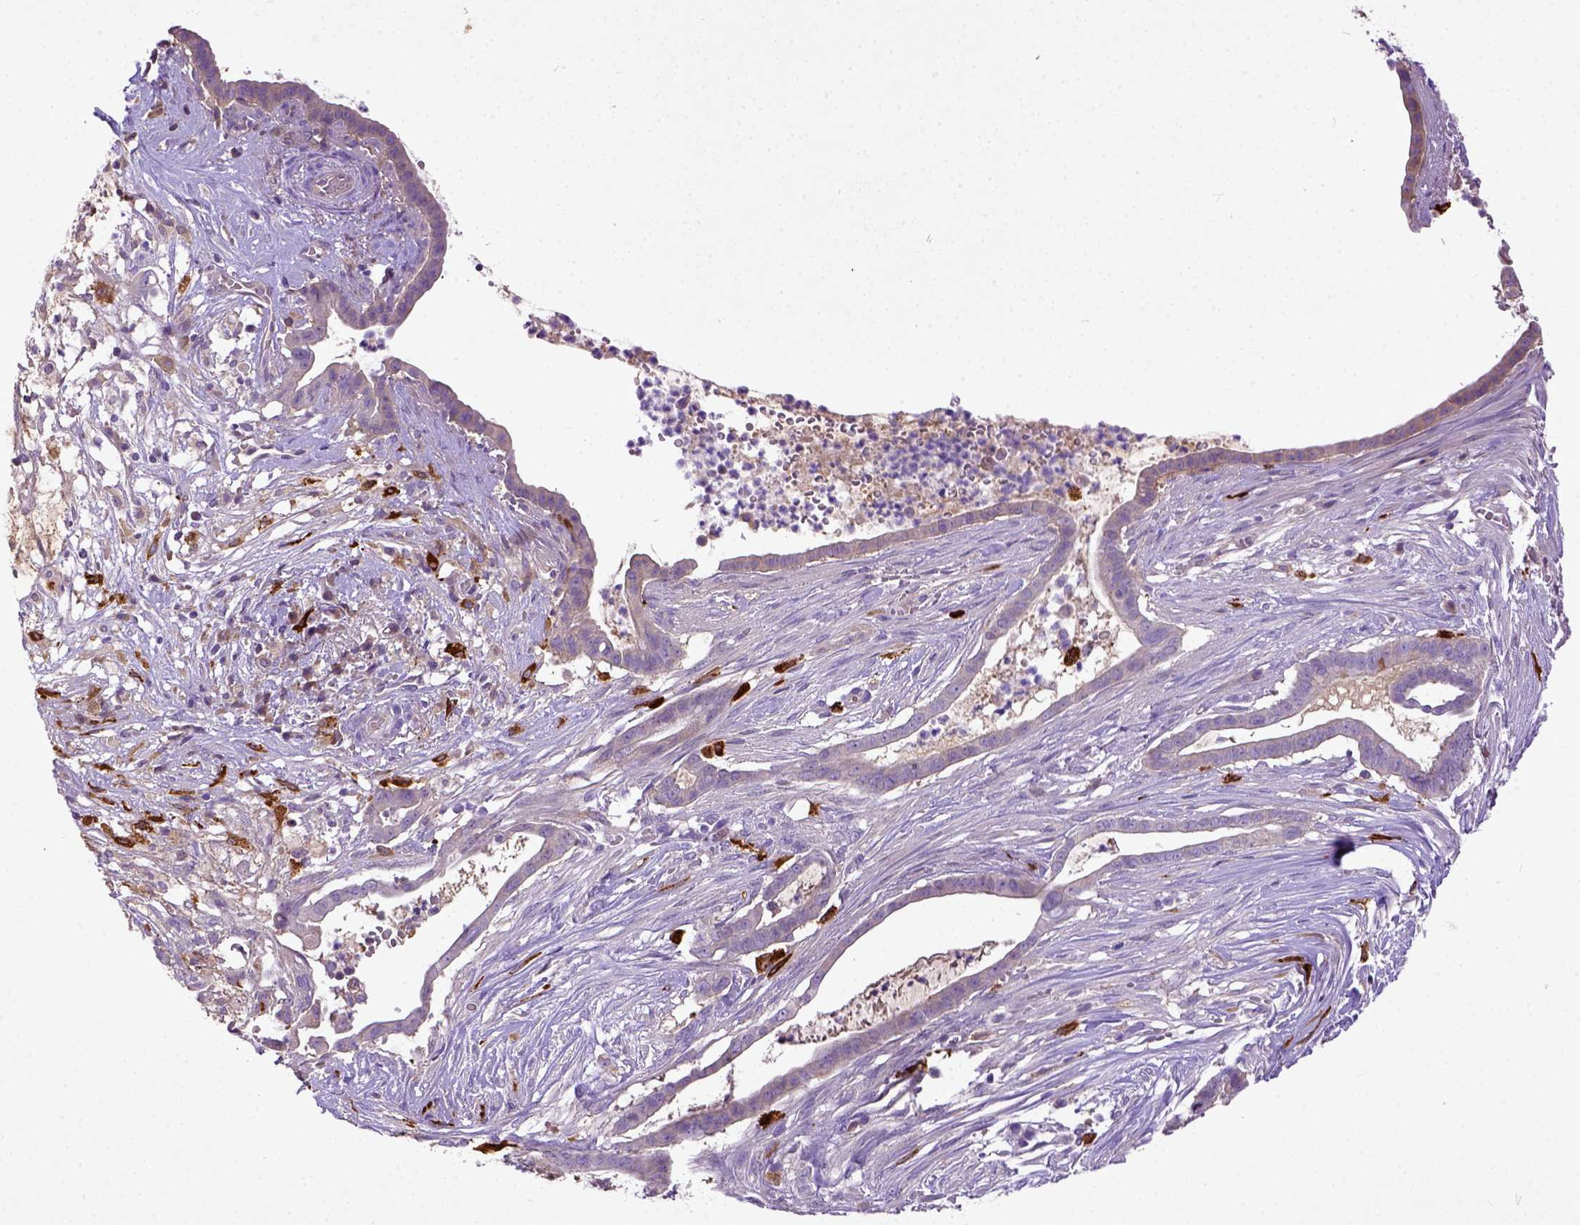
{"staining": {"intensity": "moderate", "quantity": "<25%", "location": "cytoplasmic/membranous"}, "tissue": "pancreatic cancer", "cell_type": "Tumor cells", "image_type": "cancer", "snomed": [{"axis": "morphology", "description": "Adenocarcinoma, NOS"}, {"axis": "topography", "description": "Pancreas"}], "caption": "Immunohistochemistry histopathology image of pancreatic adenocarcinoma stained for a protein (brown), which demonstrates low levels of moderate cytoplasmic/membranous staining in approximately <25% of tumor cells.", "gene": "DEPDC1B", "patient": {"sex": "male", "age": 61}}